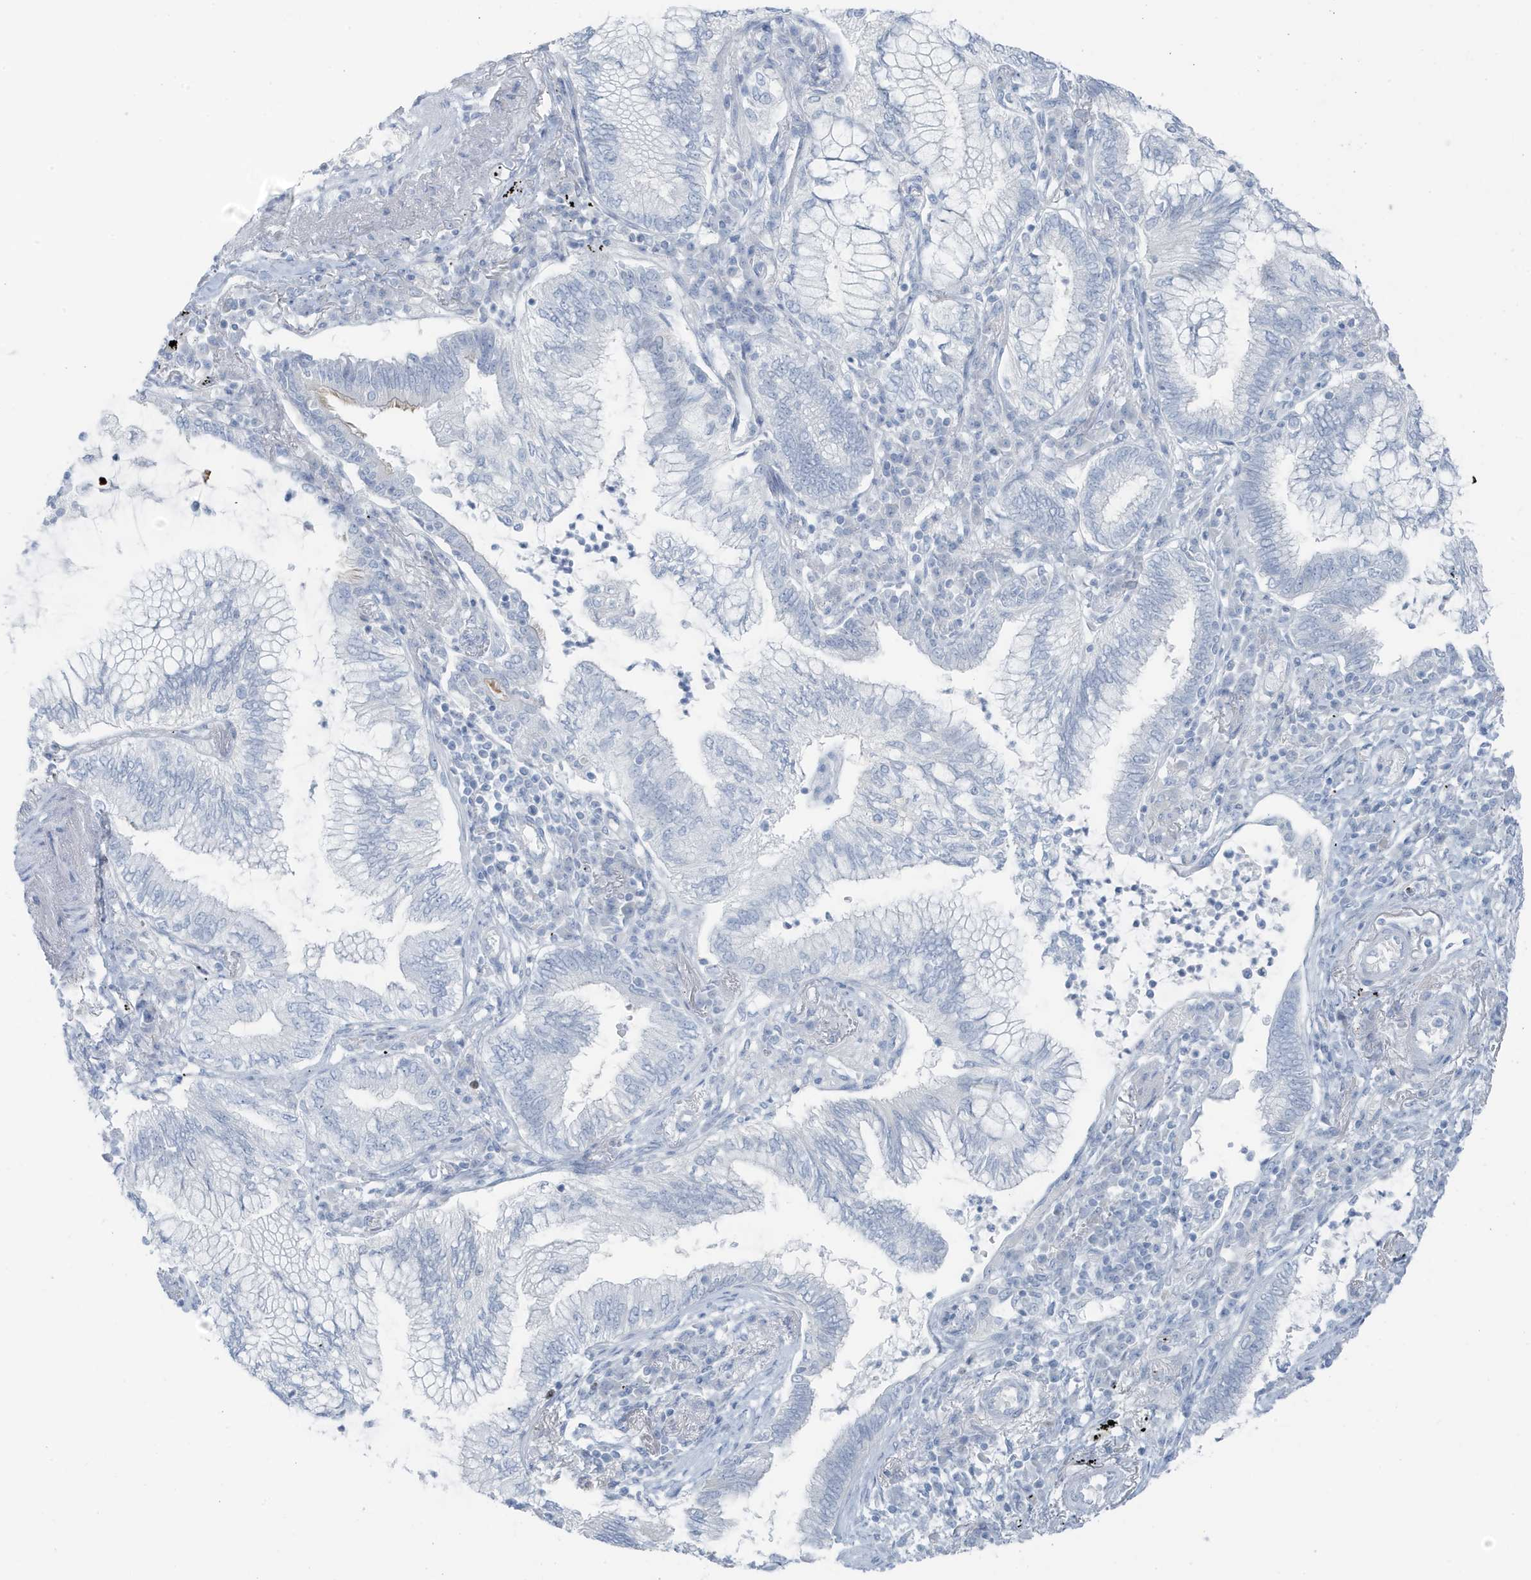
{"staining": {"intensity": "negative", "quantity": "none", "location": "none"}, "tissue": "bronchus", "cell_type": "Respiratory epithelial cells", "image_type": "normal", "snomed": [{"axis": "morphology", "description": "Normal tissue, NOS"}, {"axis": "morphology", "description": "Adenocarcinoma, NOS"}, {"axis": "topography", "description": "Bronchus"}, {"axis": "topography", "description": "Lung"}], "caption": "An immunohistochemistry histopathology image of normal bronchus is shown. There is no staining in respiratory epithelial cells of bronchus. (DAB IHC visualized using brightfield microscopy, high magnification).", "gene": "ZFP64", "patient": {"sex": "female", "age": 70}}